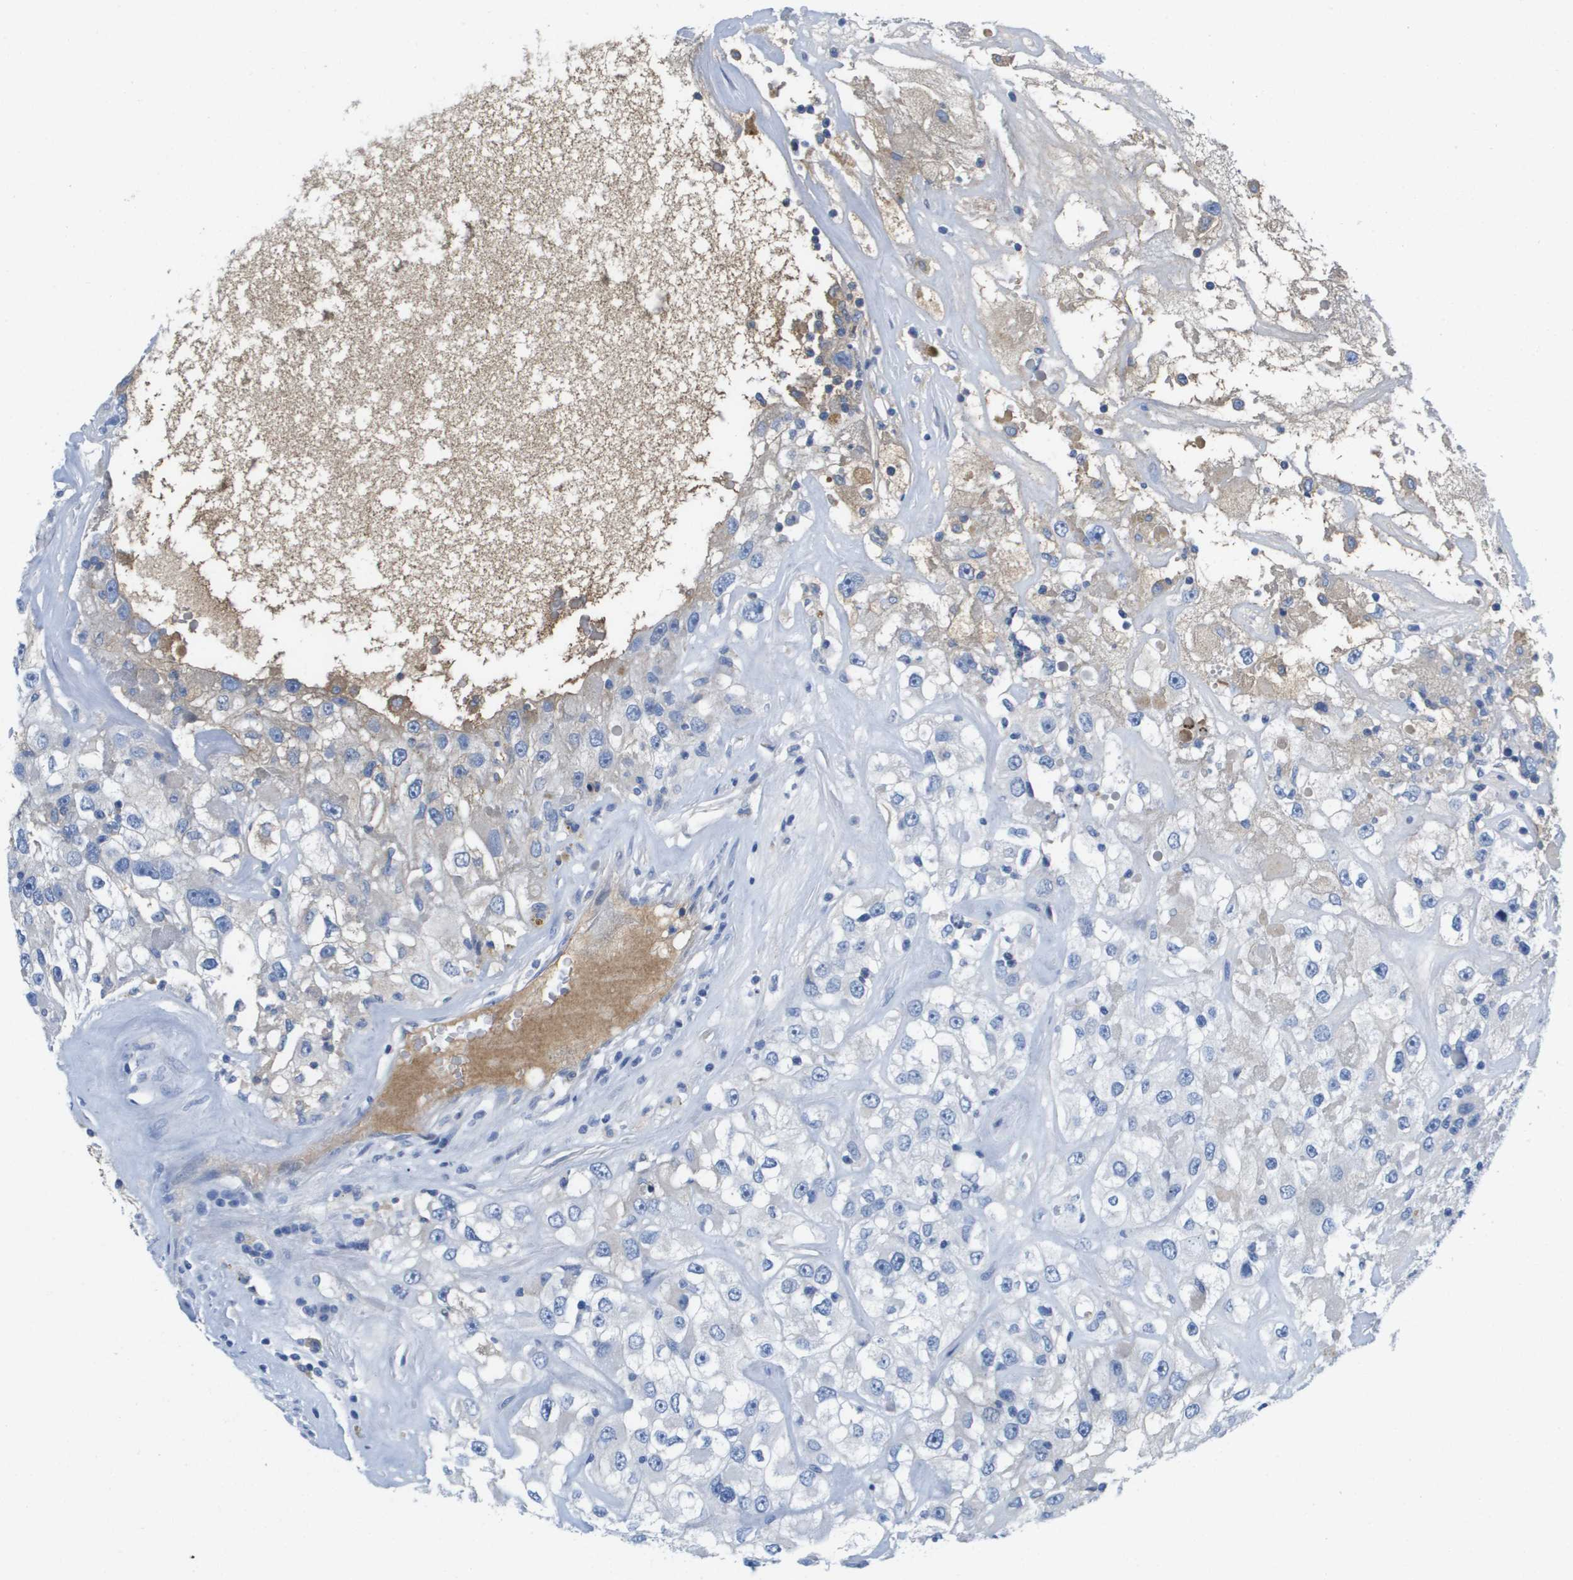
{"staining": {"intensity": "negative", "quantity": "none", "location": "none"}, "tissue": "renal cancer", "cell_type": "Tumor cells", "image_type": "cancer", "snomed": [{"axis": "morphology", "description": "Adenocarcinoma, NOS"}, {"axis": "topography", "description": "Kidney"}], "caption": "IHC of adenocarcinoma (renal) demonstrates no positivity in tumor cells. The staining is performed using DAB brown chromogen with nuclei counter-stained in using hematoxylin.", "gene": "APOA1", "patient": {"sex": "female", "age": 52}}